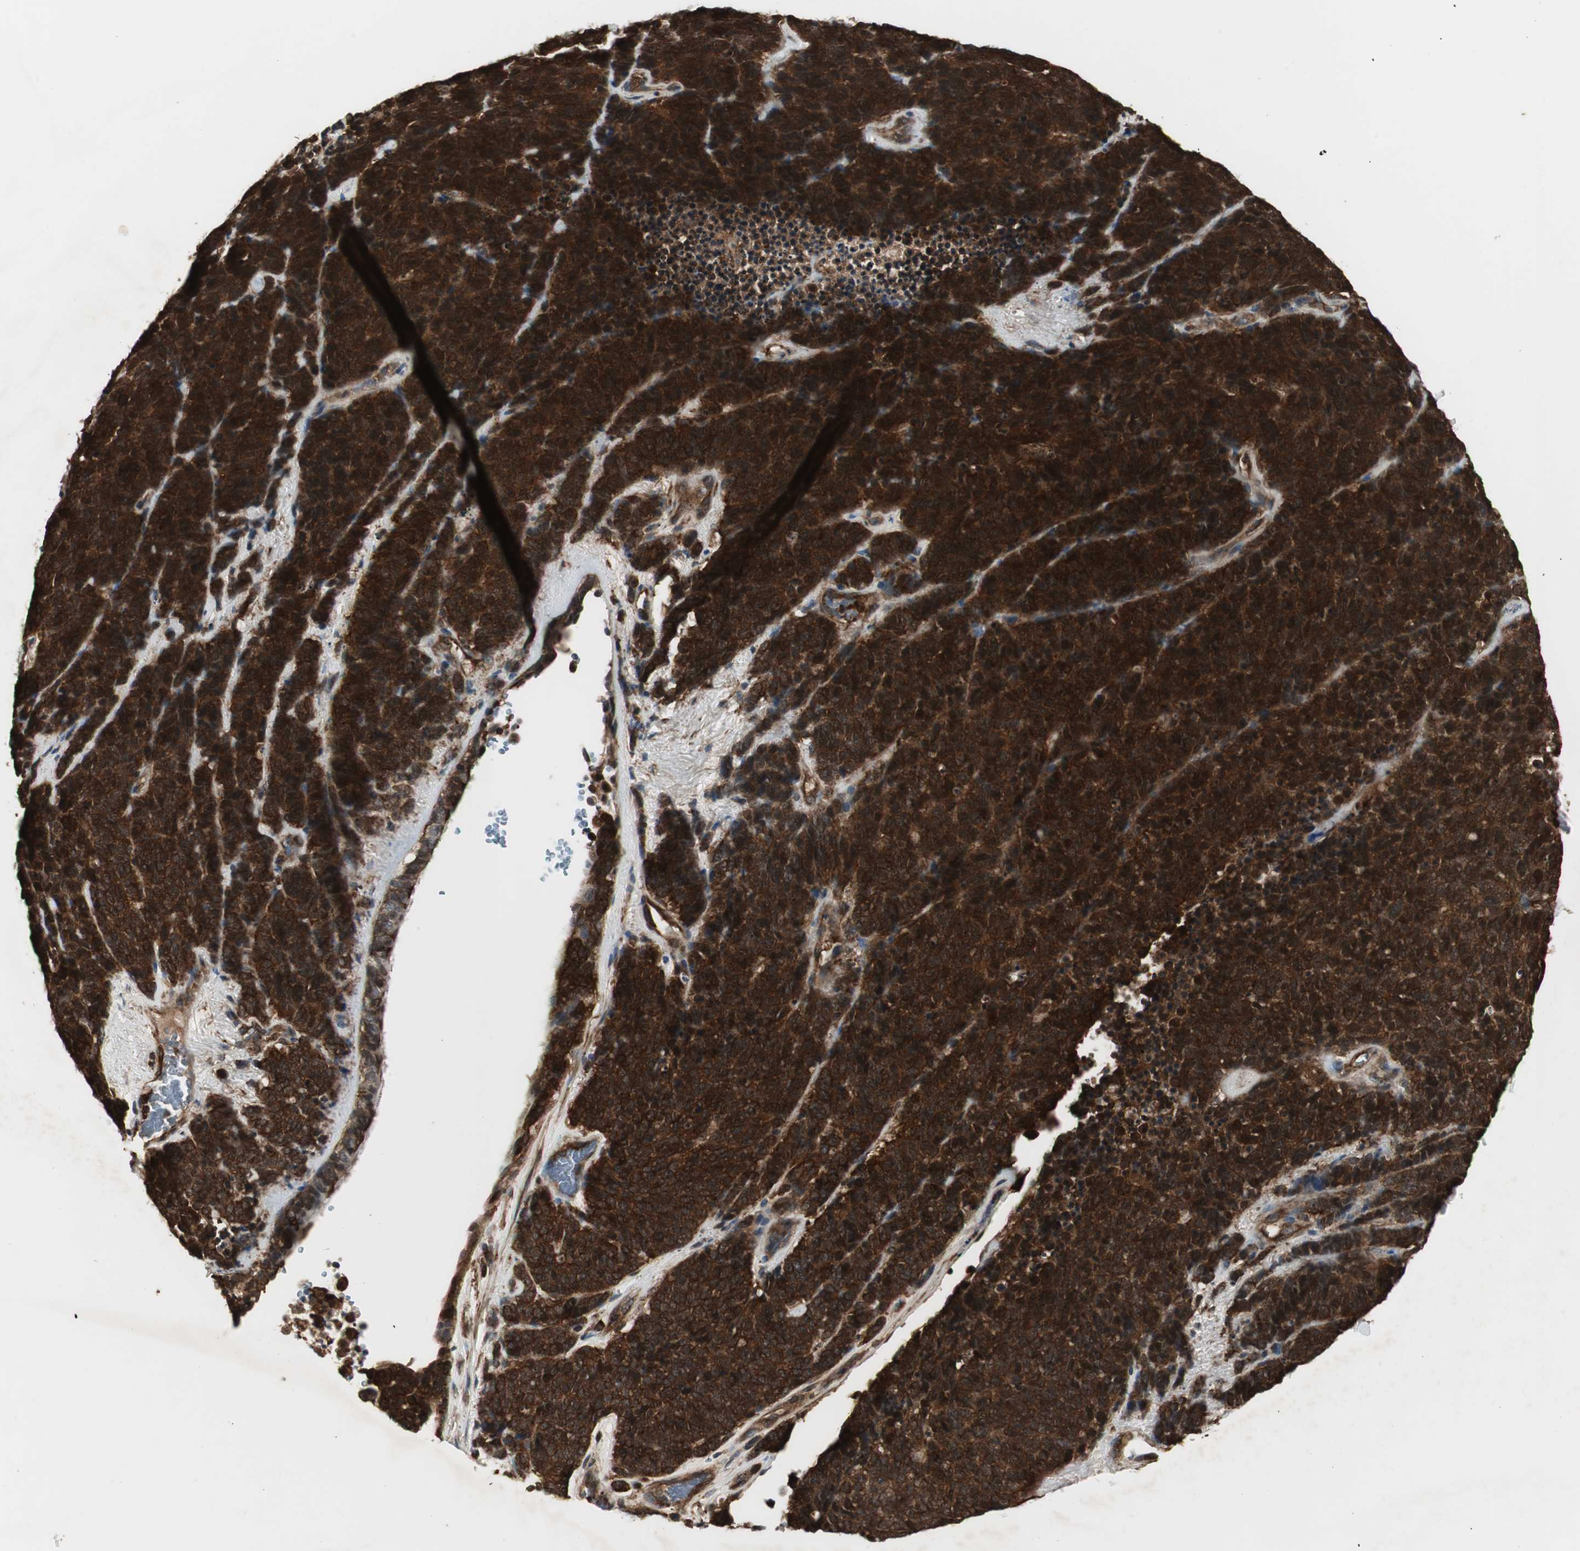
{"staining": {"intensity": "strong", "quantity": ">75%", "location": "cytoplasmic/membranous"}, "tissue": "lung cancer", "cell_type": "Tumor cells", "image_type": "cancer", "snomed": [{"axis": "morphology", "description": "Neoplasm, malignant, NOS"}, {"axis": "topography", "description": "Lung"}], "caption": "Protein staining exhibits strong cytoplasmic/membranous positivity in about >75% of tumor cells in lung cancer (neoplasm (malignant)).", "gene": "PTPN11", "patient": {"sex": "female", "age": 58}}